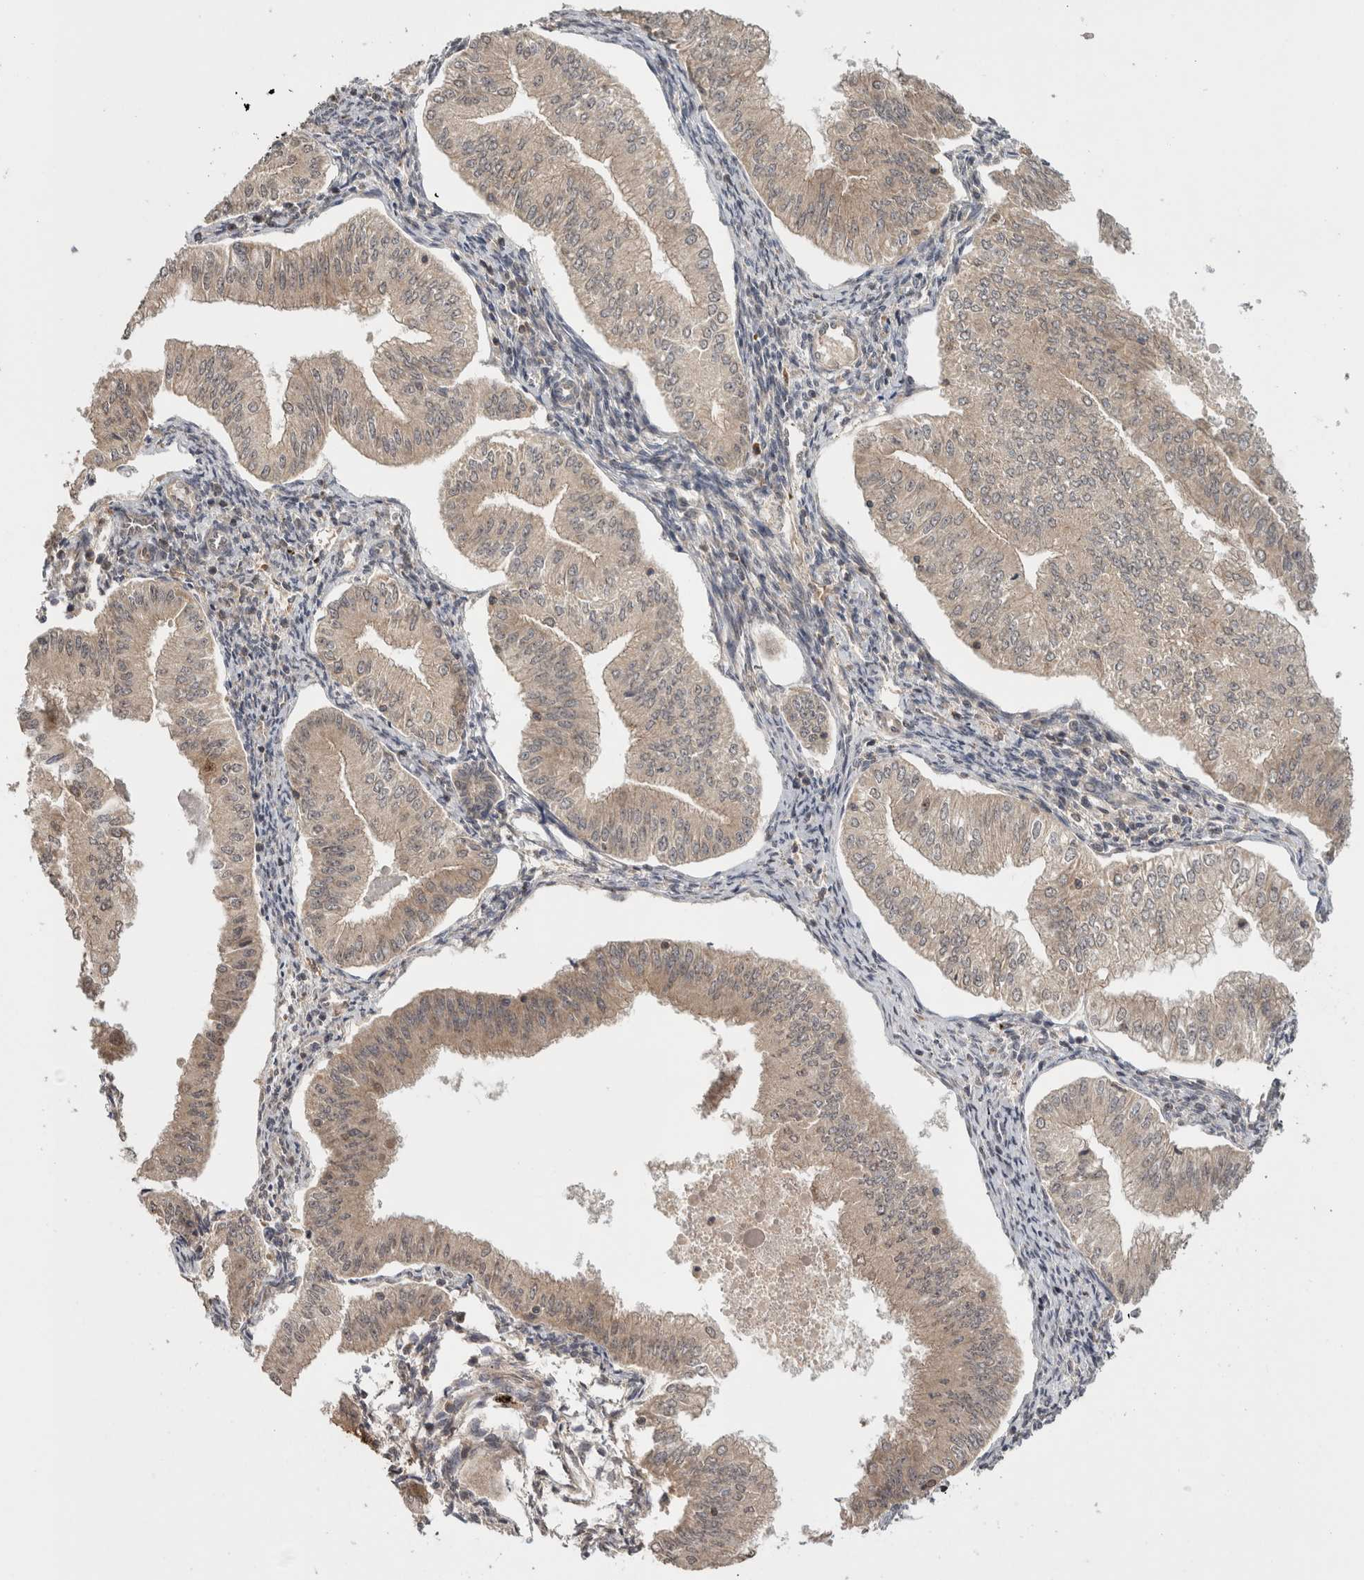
{"staining": {"intensity": "weak", "quantity": "<25%", "location": "cytoplasmic/membranous"}, "tissue": "endometrial cancer", "cell_type": "Tumor cells", "image_type": "cancer", "snomed": [{"axis": "morphology", "description": "Normal tissue, NOS"}, {"axis": "morphology", "description": "Adenocarcinoma, NOS"}, {"axis": "topography", "description": "Endometrium"}], "caption": "DAB immunohistochemical staining of human endometrial cancer reveals no significant expression in tumor cells.", "gene": "HMOX2", "patient": {"sex": "female", "age": 53}}